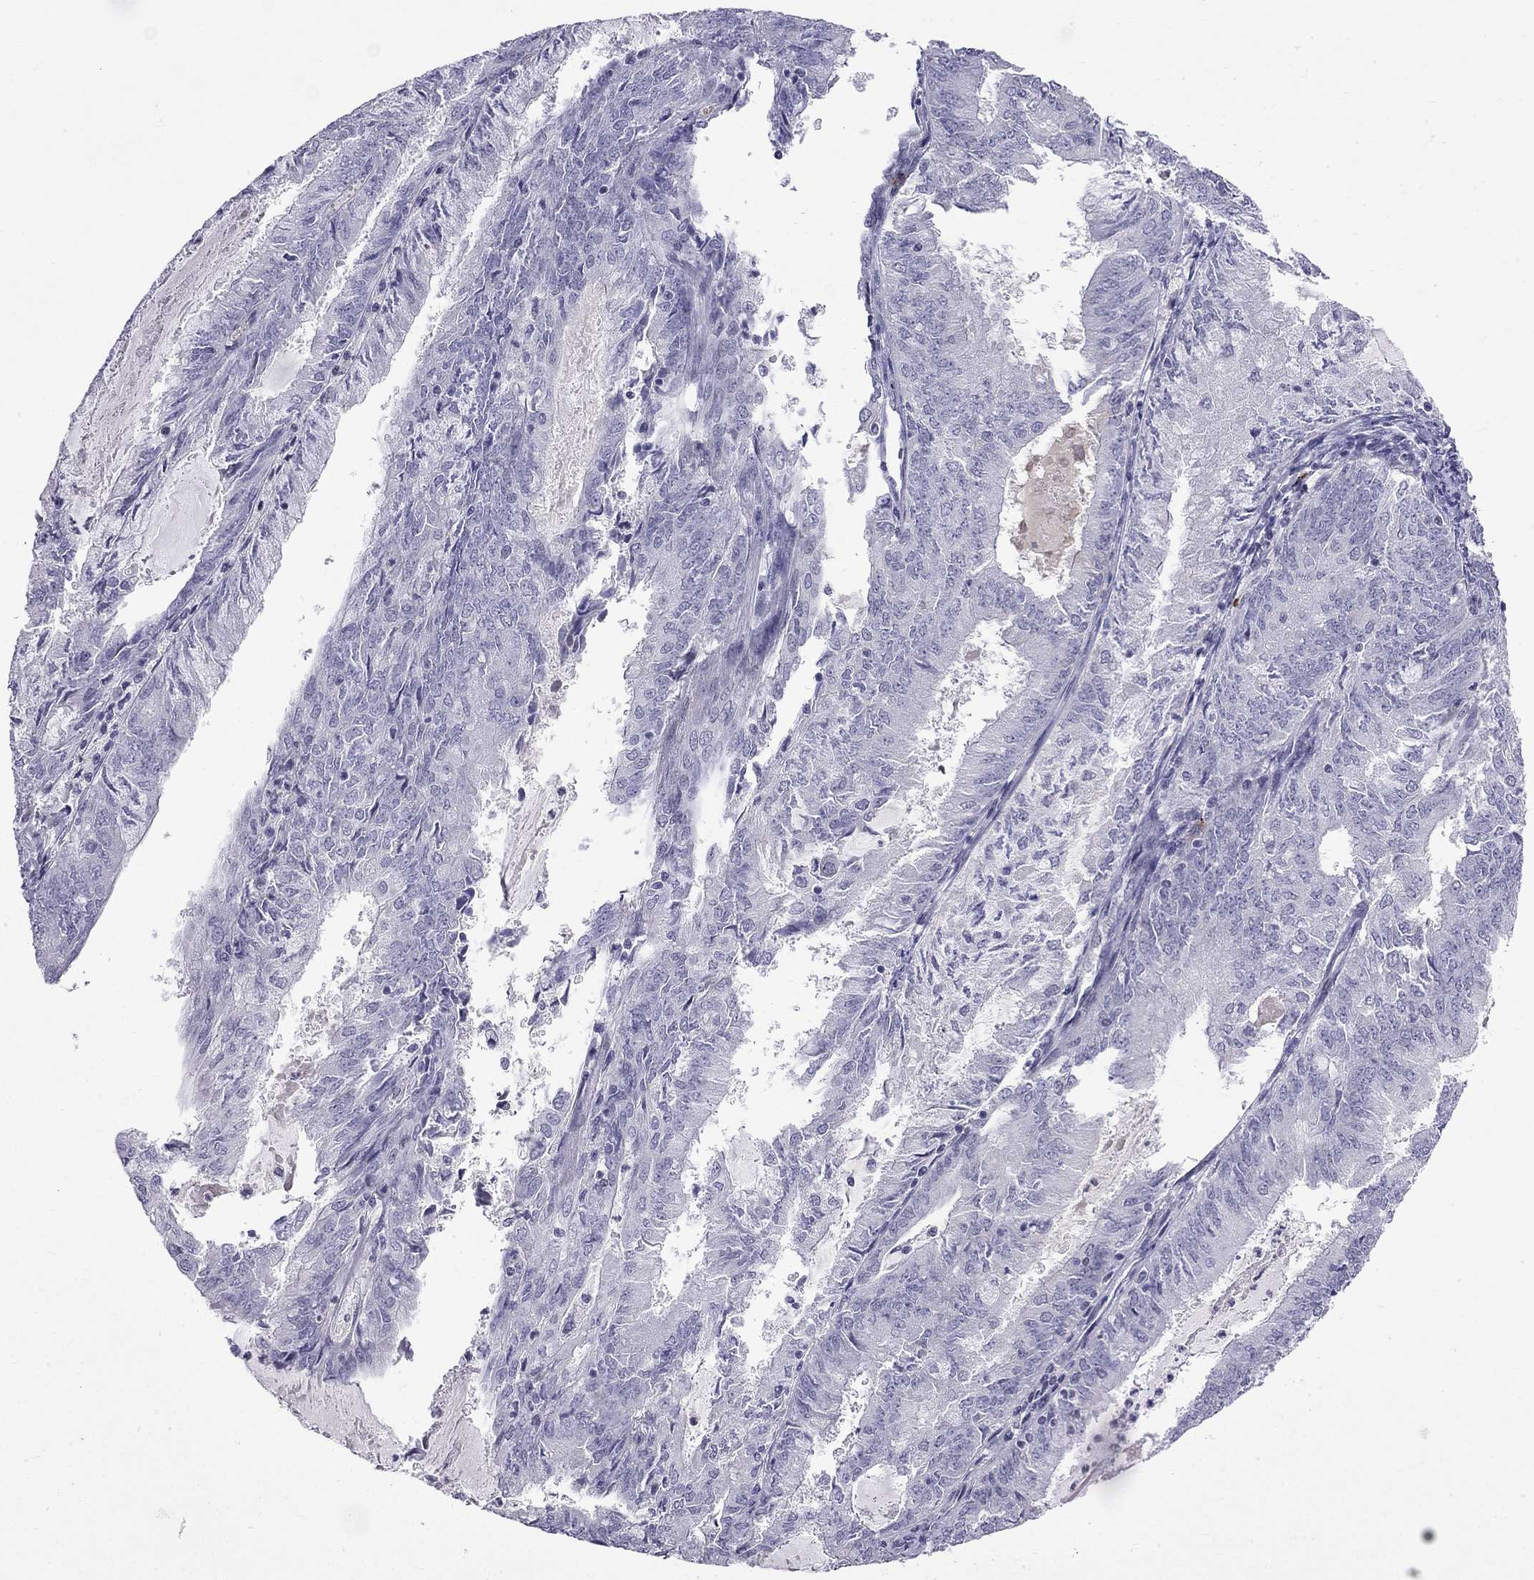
{"staining": {"intensity": "negative", "quantity": "none", "location": "none"}, "tissue": "endometrial cancer", "cell_type": "Tumor cells", "image_type": "cancer", "snomed": [{"axis": "morphology", "description": "Adenocarcinoma, NOS"}, {"axis": "topography", "description": "Endometrium"}], "caption": "High power microscopy photomicrograph of an immunohistochemistry histopathology image of adenocarcinoma (endometrial), revealing no significant staining in tumor cells.", "gene": "RTL9", "patient": {"sex": "female", "age": 57}}